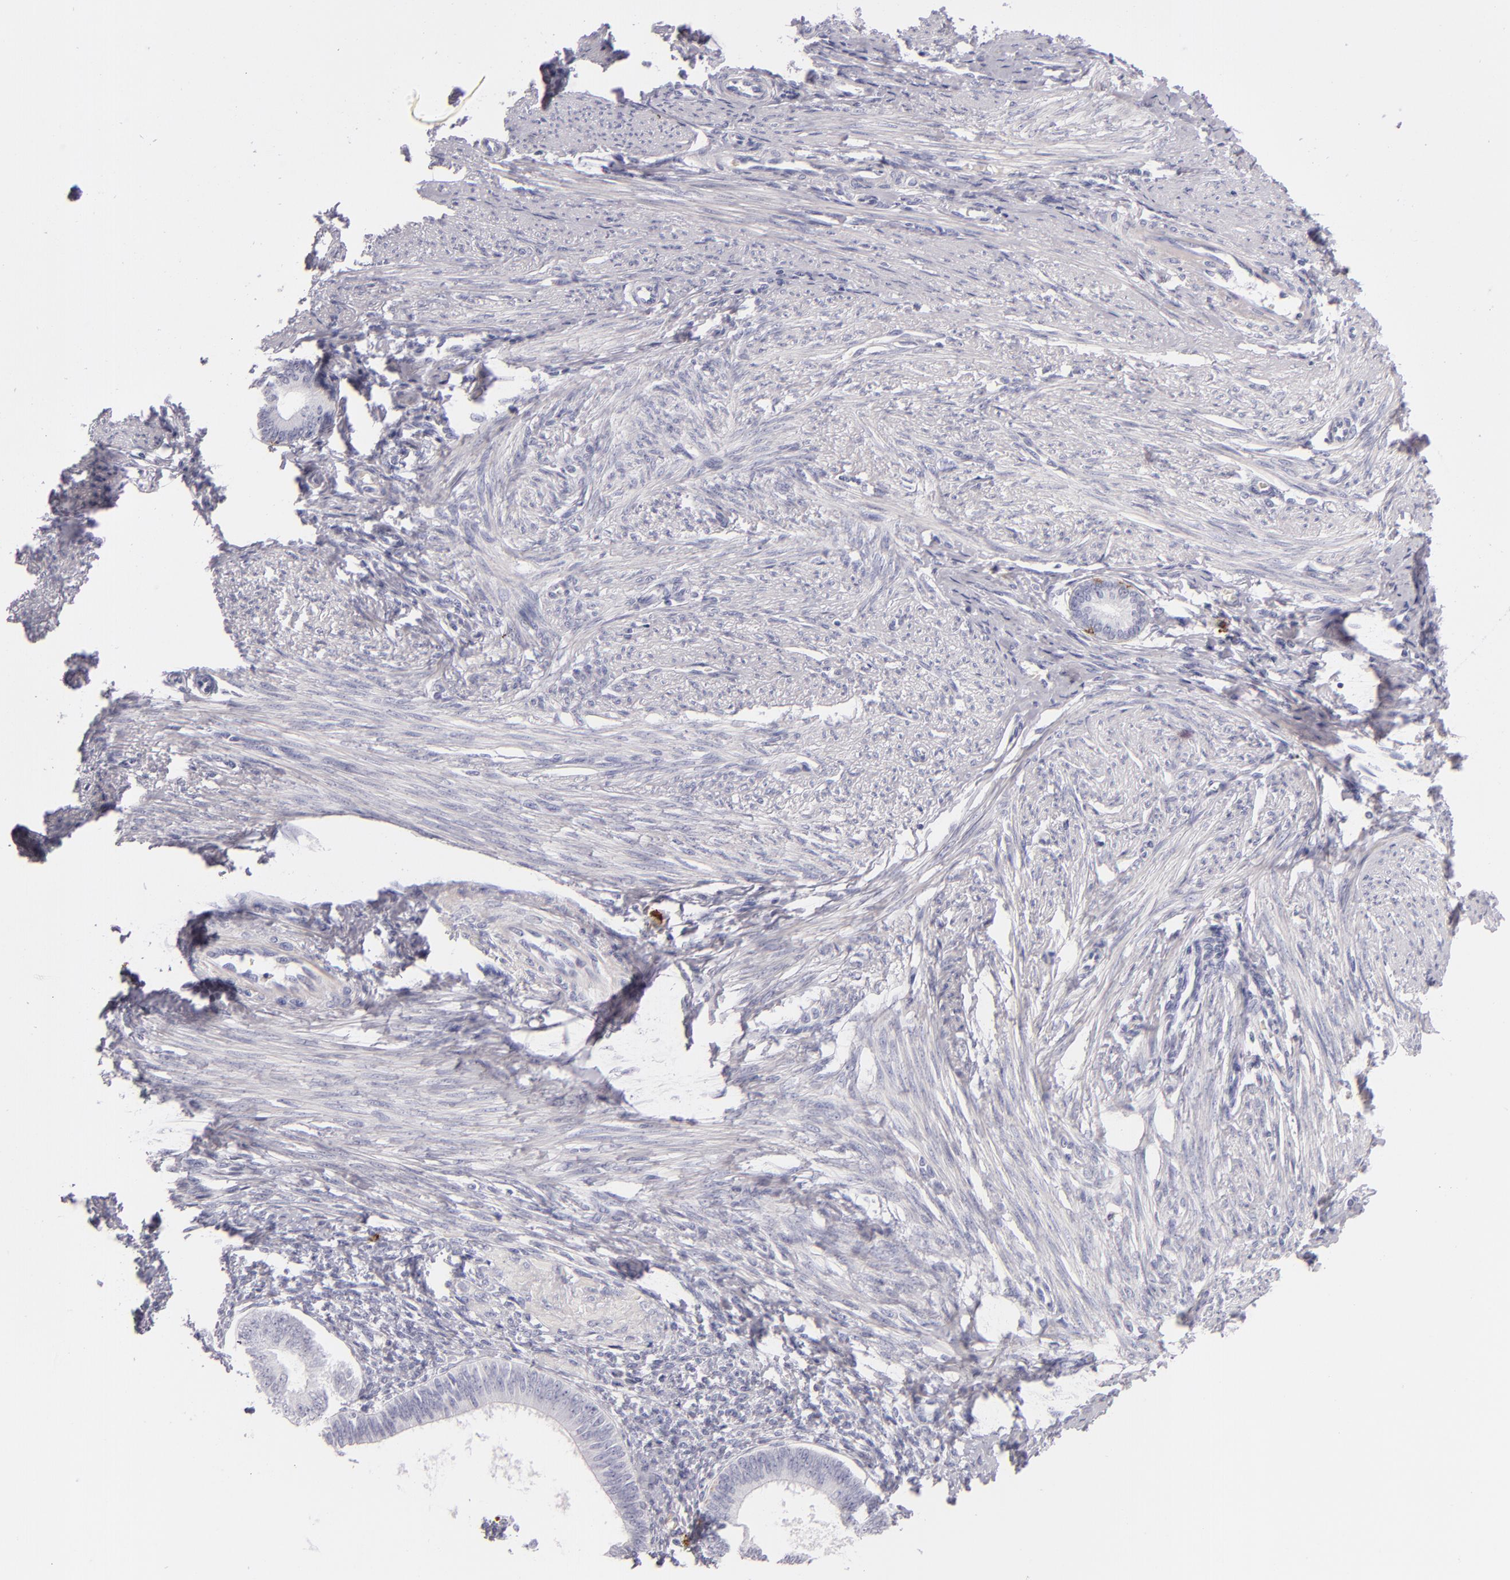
{"staining": {"intensity": "negative", "quantity": "none", "location": "none"}, "tissue": "endometrial cancer", "cell_type": "Tumor cells", "image_type": "cancer", "snomed": [{"axis": "morphology", "description": "Adenocarcinoma, NOS"}, {"axis": "topography", "description": "Endometrium"}], "caption": "Immunohistochemistry (IHC) histopathology image of human endometrial cancer stained for a protein (brown), which demonstrates no staining in tumor cells.", "gene": "CD207", "patient": {"sex": "female", "age": 63}}